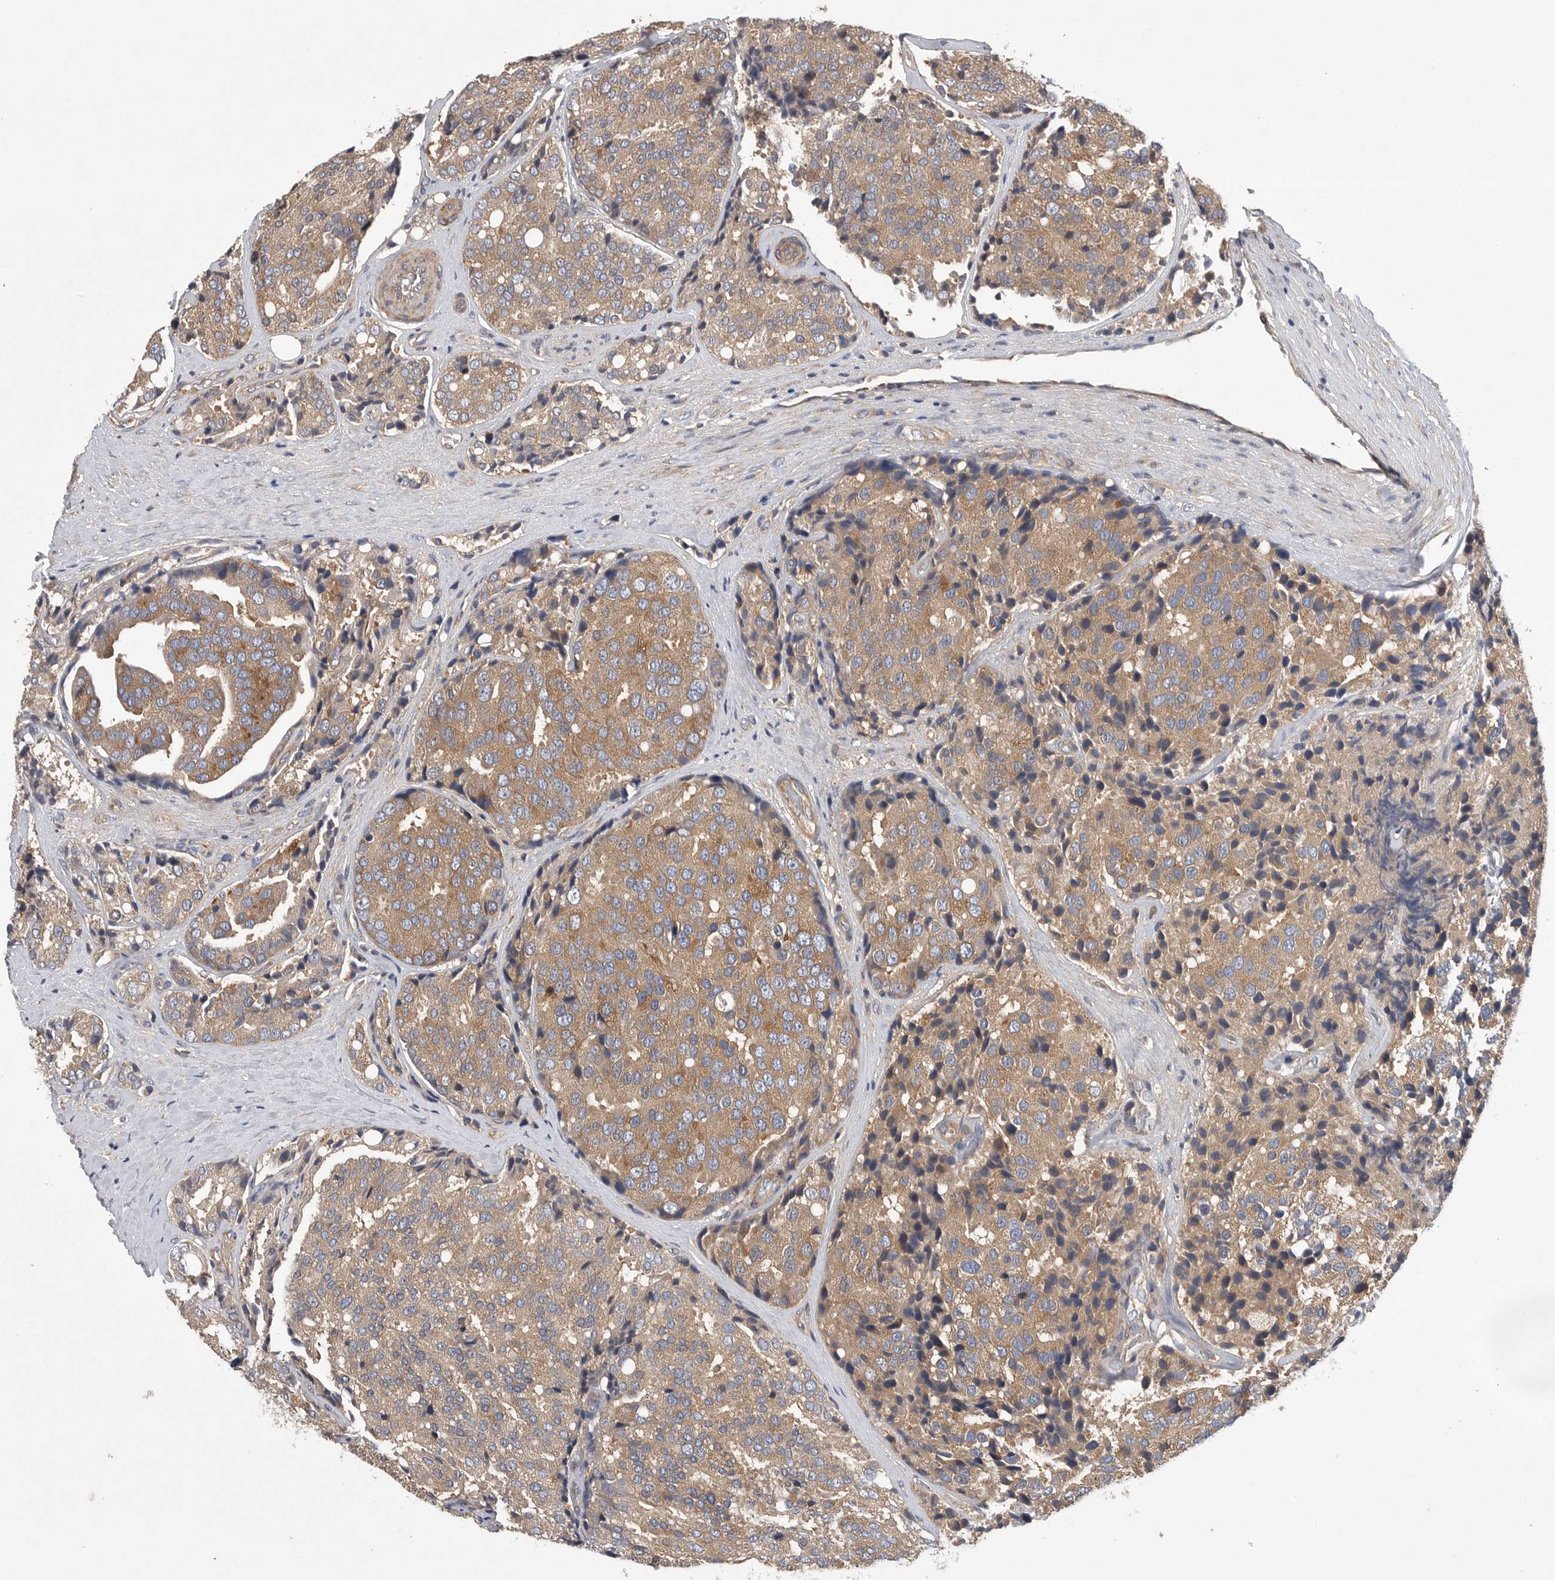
{"staining": {"intensity": "moderate", "quantity": ">75%", "location": "cytoplasmic/membranous"}, "tissue": "prostate cancer", "cell_type": "Tumor cells", "image_type": "cancer", "snomed": [{"axis": "morphology", "description": "Adenocarcinoma, High grade"}, {"axis": "topography", "description": "Prostate"}], "caption": "This image displays immunohistochemistry staining of human prostate cancer (high-grade adenocarcinoma), with medium moderate cytoplasmic/membranous staining in approximately >75% of tumor cells.", "gene": "OXR1", "patient": {"sex": "male", "age": 50}}